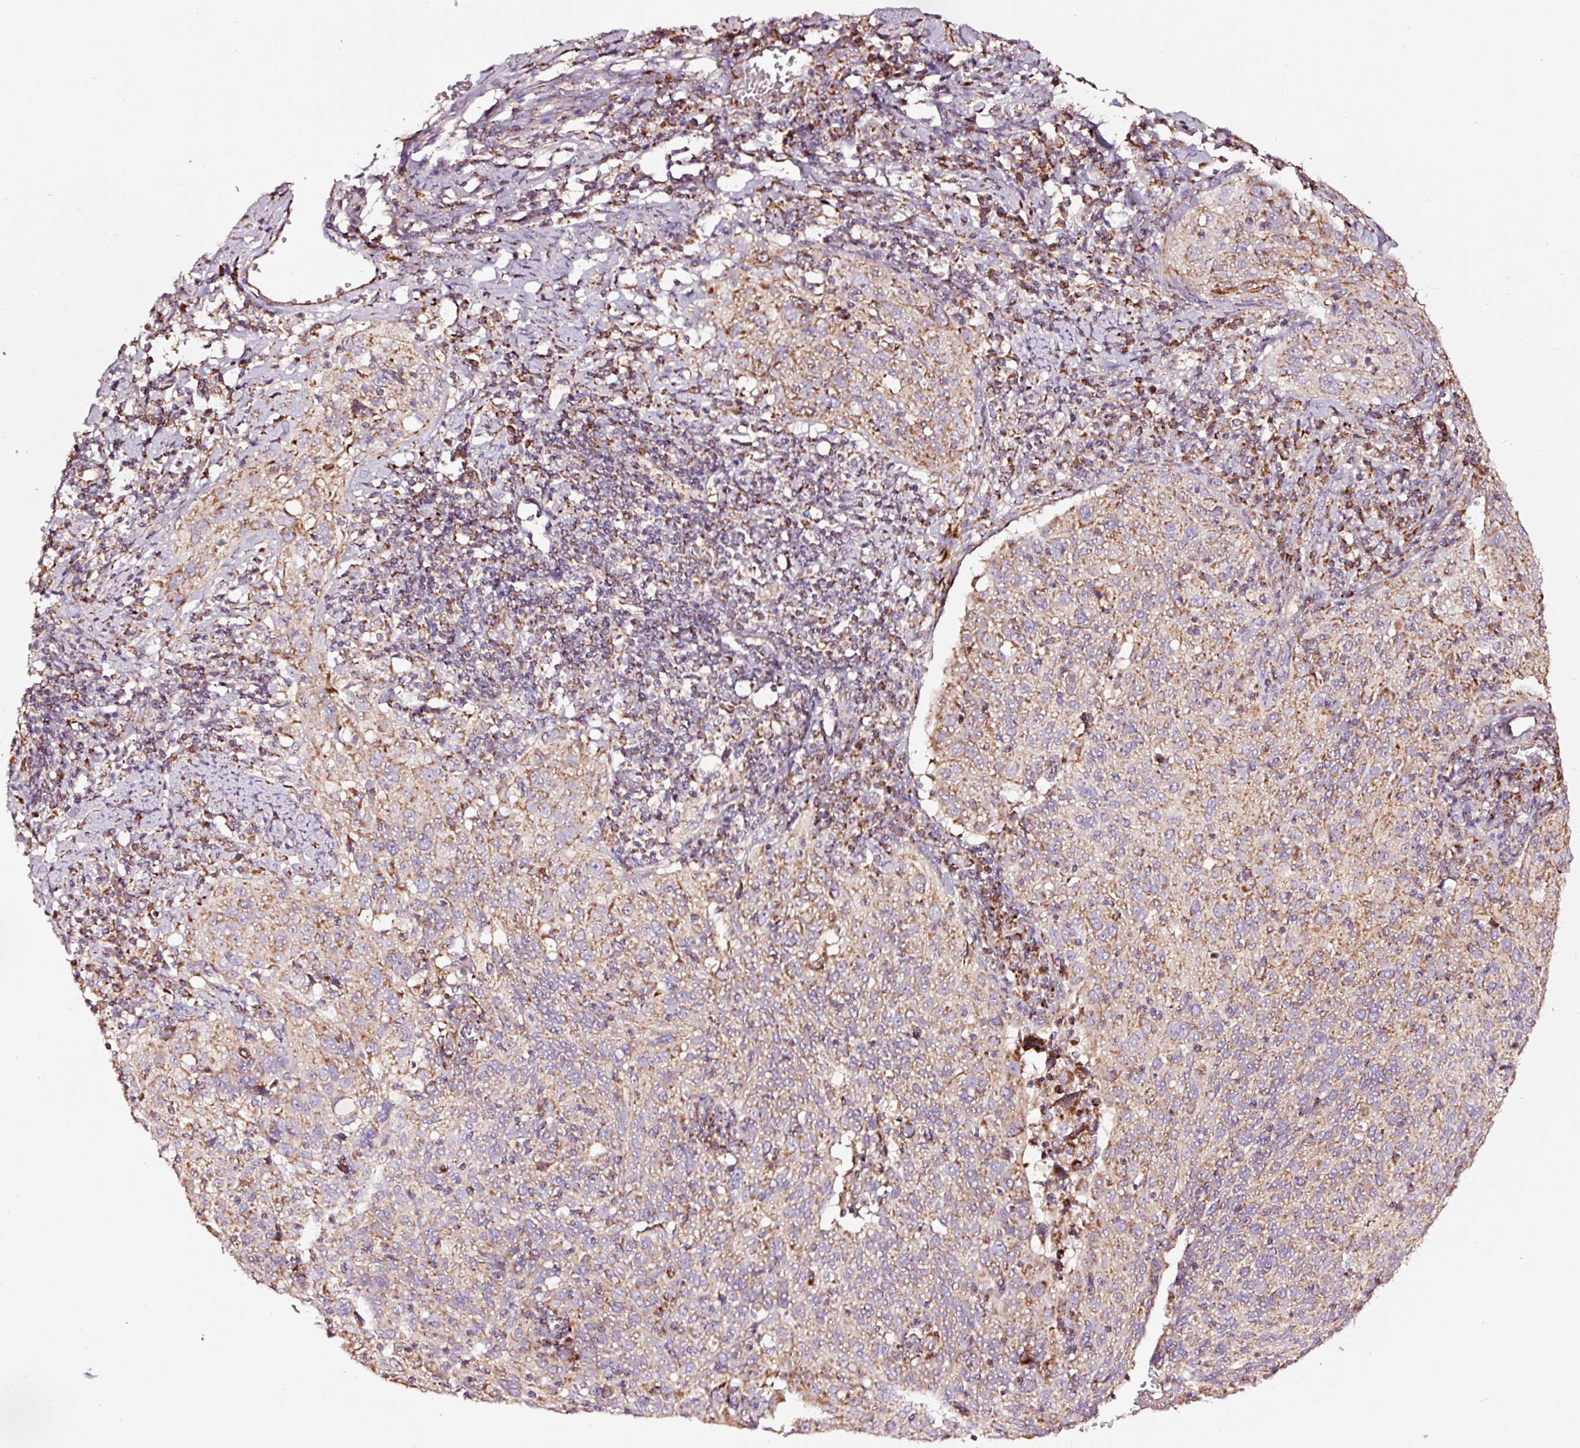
{"staining": {"intensity": "moderate", "quantity": "25%-75%", "location": "cytoplasmic/membranous"}, "tissue": "cervical cancer", "cell_type": "Tumor cells", "image_type": "cancer", "snomed": [{"axis": "morphology", "description": "Squamous cell carcinoma, NOS"}, {"axis": "topography", "description": "Cervix"}], "caption": "Immunohistochemical staining of cervical cancer (squamous cell carcinoma) exhibits medium levels of moderate cytoplasmic/membranous protein positivity in about 25%-75% of tumor cells. The staining was performed using DAB to visualize the protein expression in brown, while the nuclei were stained in blue with hematoxylin (Magnification: 20x).", "gene": "TPM1", "patient": {"sex": "female", "age": 31}}